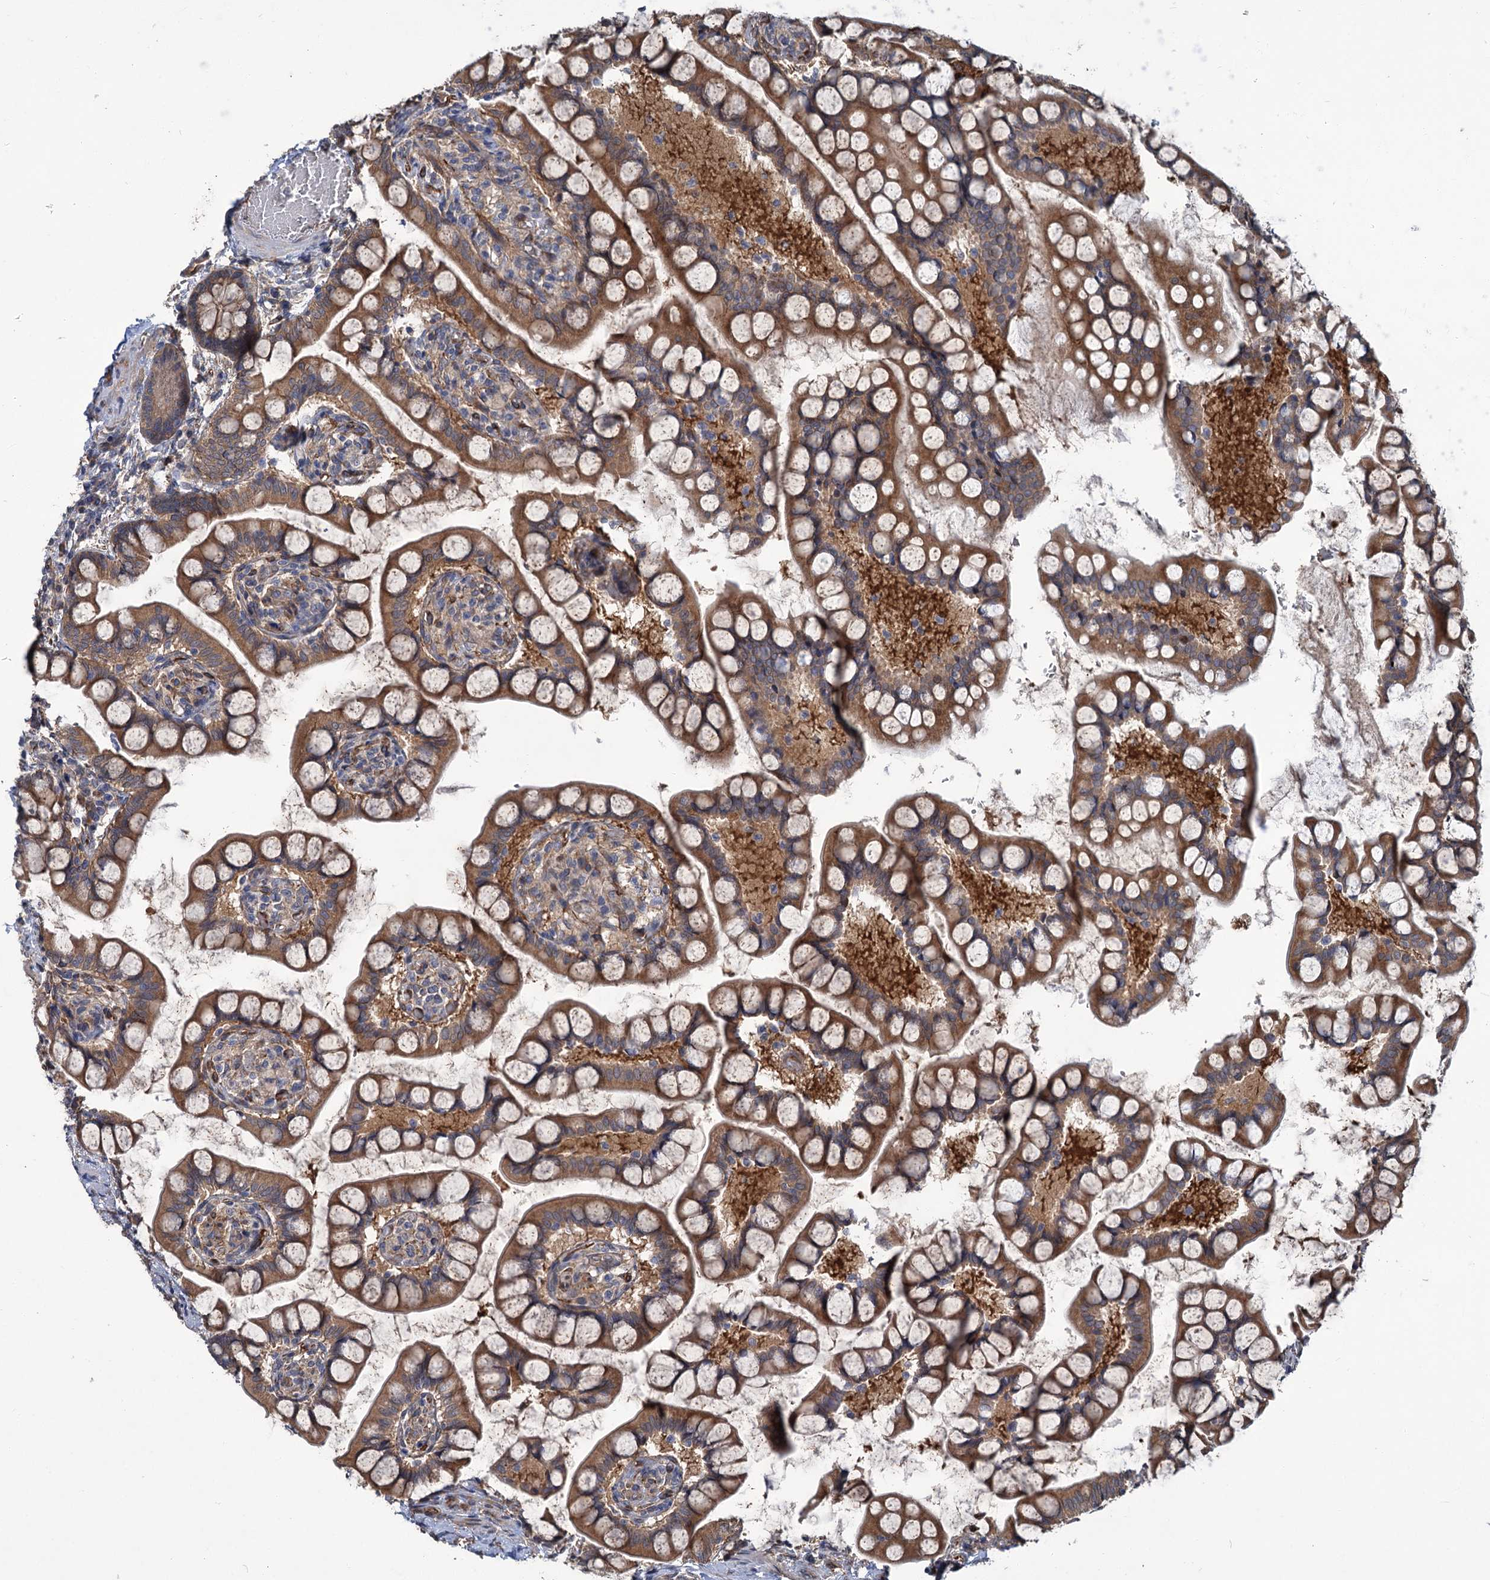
{"staining": {"intensity": "strong", "quantity": ">75%", "location": "cytoplasmic/membranous"}, "tissue": "small intestine", "cell_type": "Glandular cells", "image_type": "normal", "snomed": [{"axis": "morphology", "description": "Normal tissue, NOS"}, {"axis": "topography", "description": "Small intestine"}], "caption": "This is an image of immunohistochemistry staining of benign small intestine, which shows strong expression in the cytoplasmic/membranous of glandular cells.", "gene": "PKN2", "patient": {"sex": "male", "age": 52}}